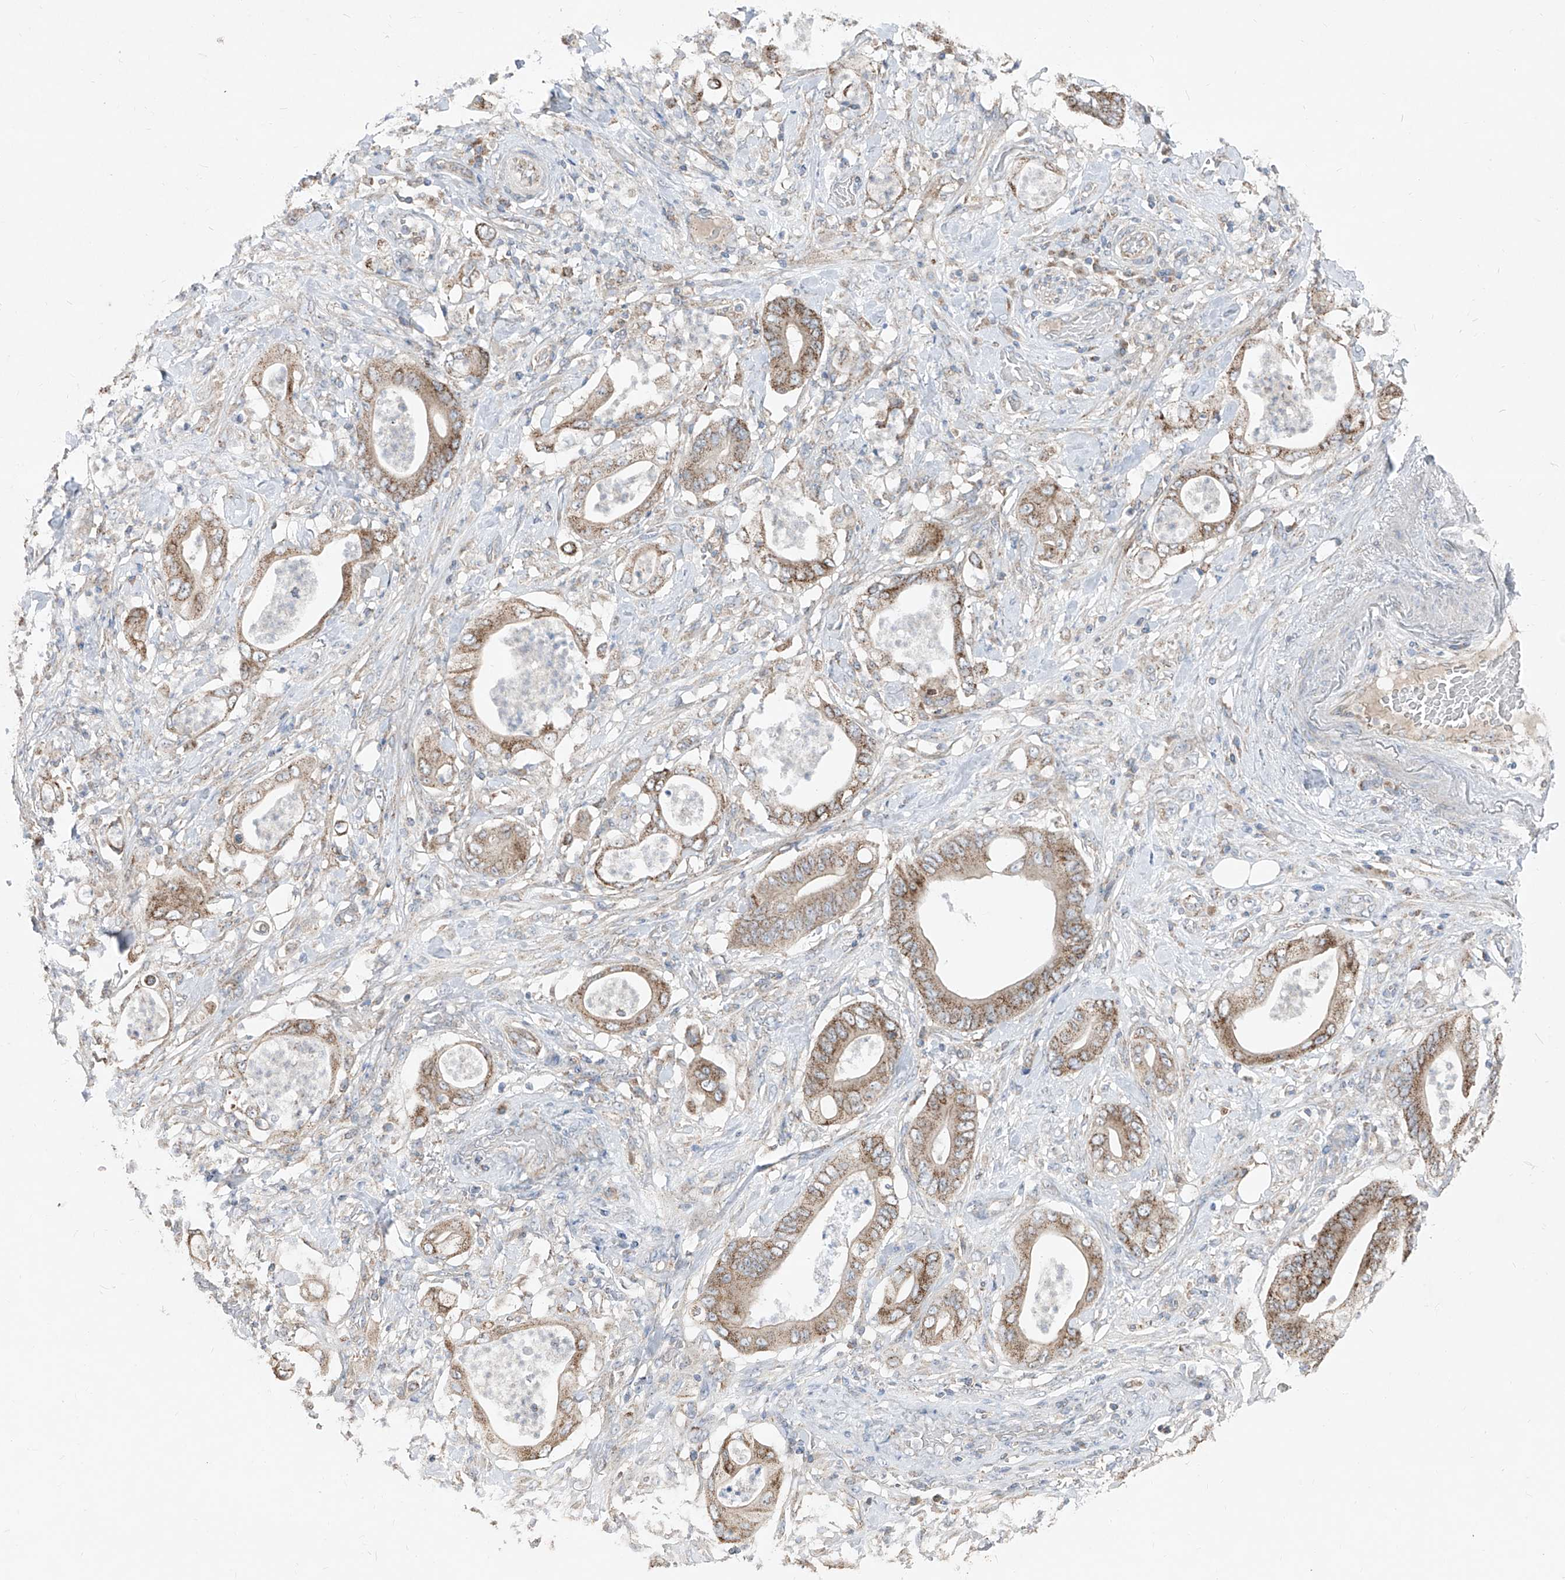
{"staining": {"intensity": "moderate", "quantity": ">75%", "location": "cytoplasmic/membranous"}, "tissue": "stomach cancer", "cell_type": "Tumor cells", "image_type": "cancer", "snomed": [{"axis": "morphology", "description": "Adenocarcinoma, NOS"}, {"axis": "topography", "description": "Stomach"}], "caption": "Human stomach adenocarcinoma stained for a protein (brown) exhibits moderate cytoplasmic/membranous positive expression in approximately >75% of tumor cells.", "gene": "ABCD3", "patient": {"sex": "female", "age": 73}}